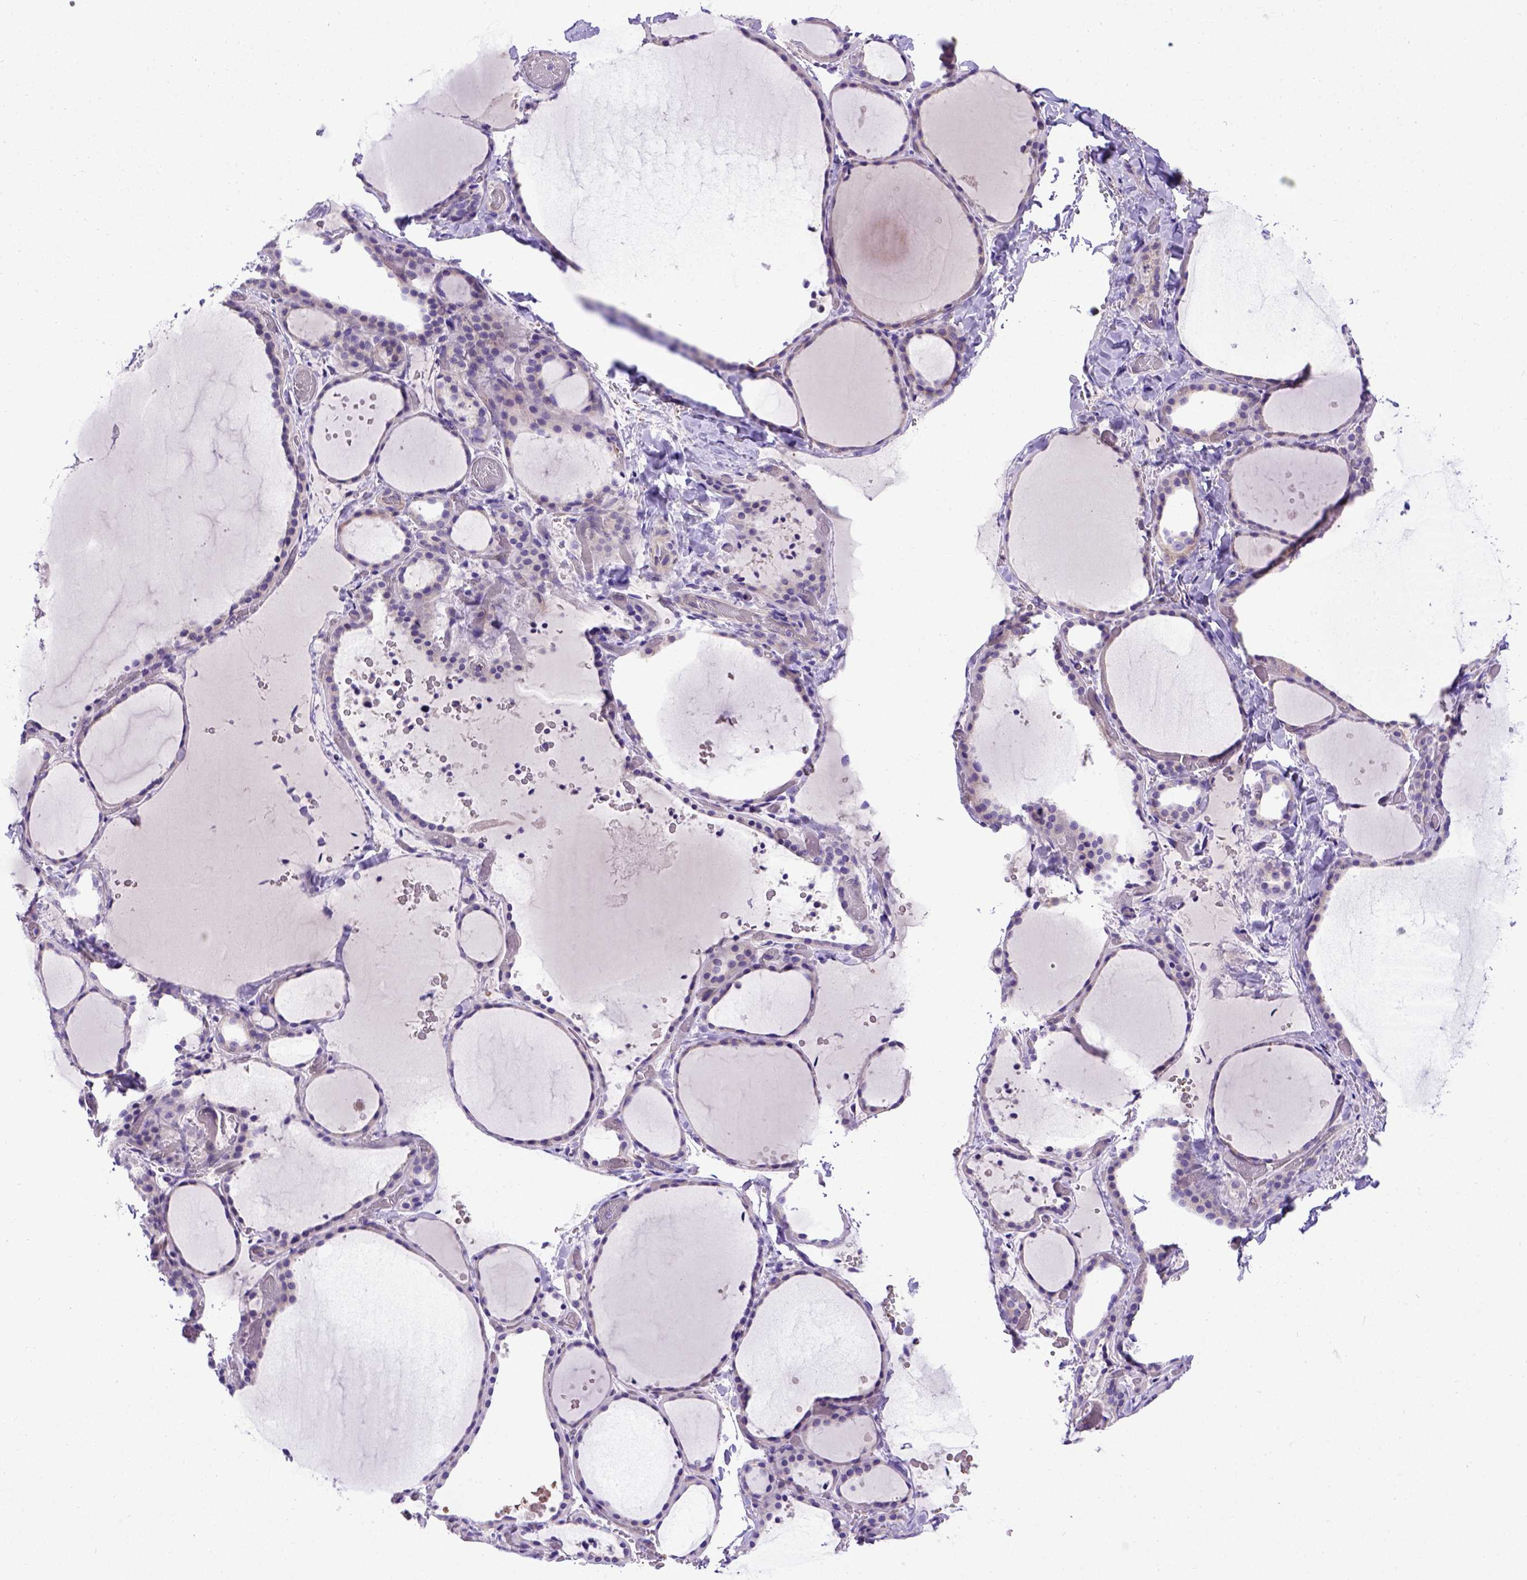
{"staining": {"intensity": "negative", "quantity": "none", "location": "none"}, "tissue": "thyroid gland", "cell_type": "Glandular cells", "image_type": "normal", "snomed": [{"axis": "morphology", "description": "Normal tissue, NOS"}, {"axis": "topography", "description": "Thyroid gland"}], "caption": "This is a histopathology image of immunohistochemistry staining of benign thyroid gland, which shows no positivity in glandular cells.", "gene": "ADAM12", "patient": {"sex": "female", "age": 36}}